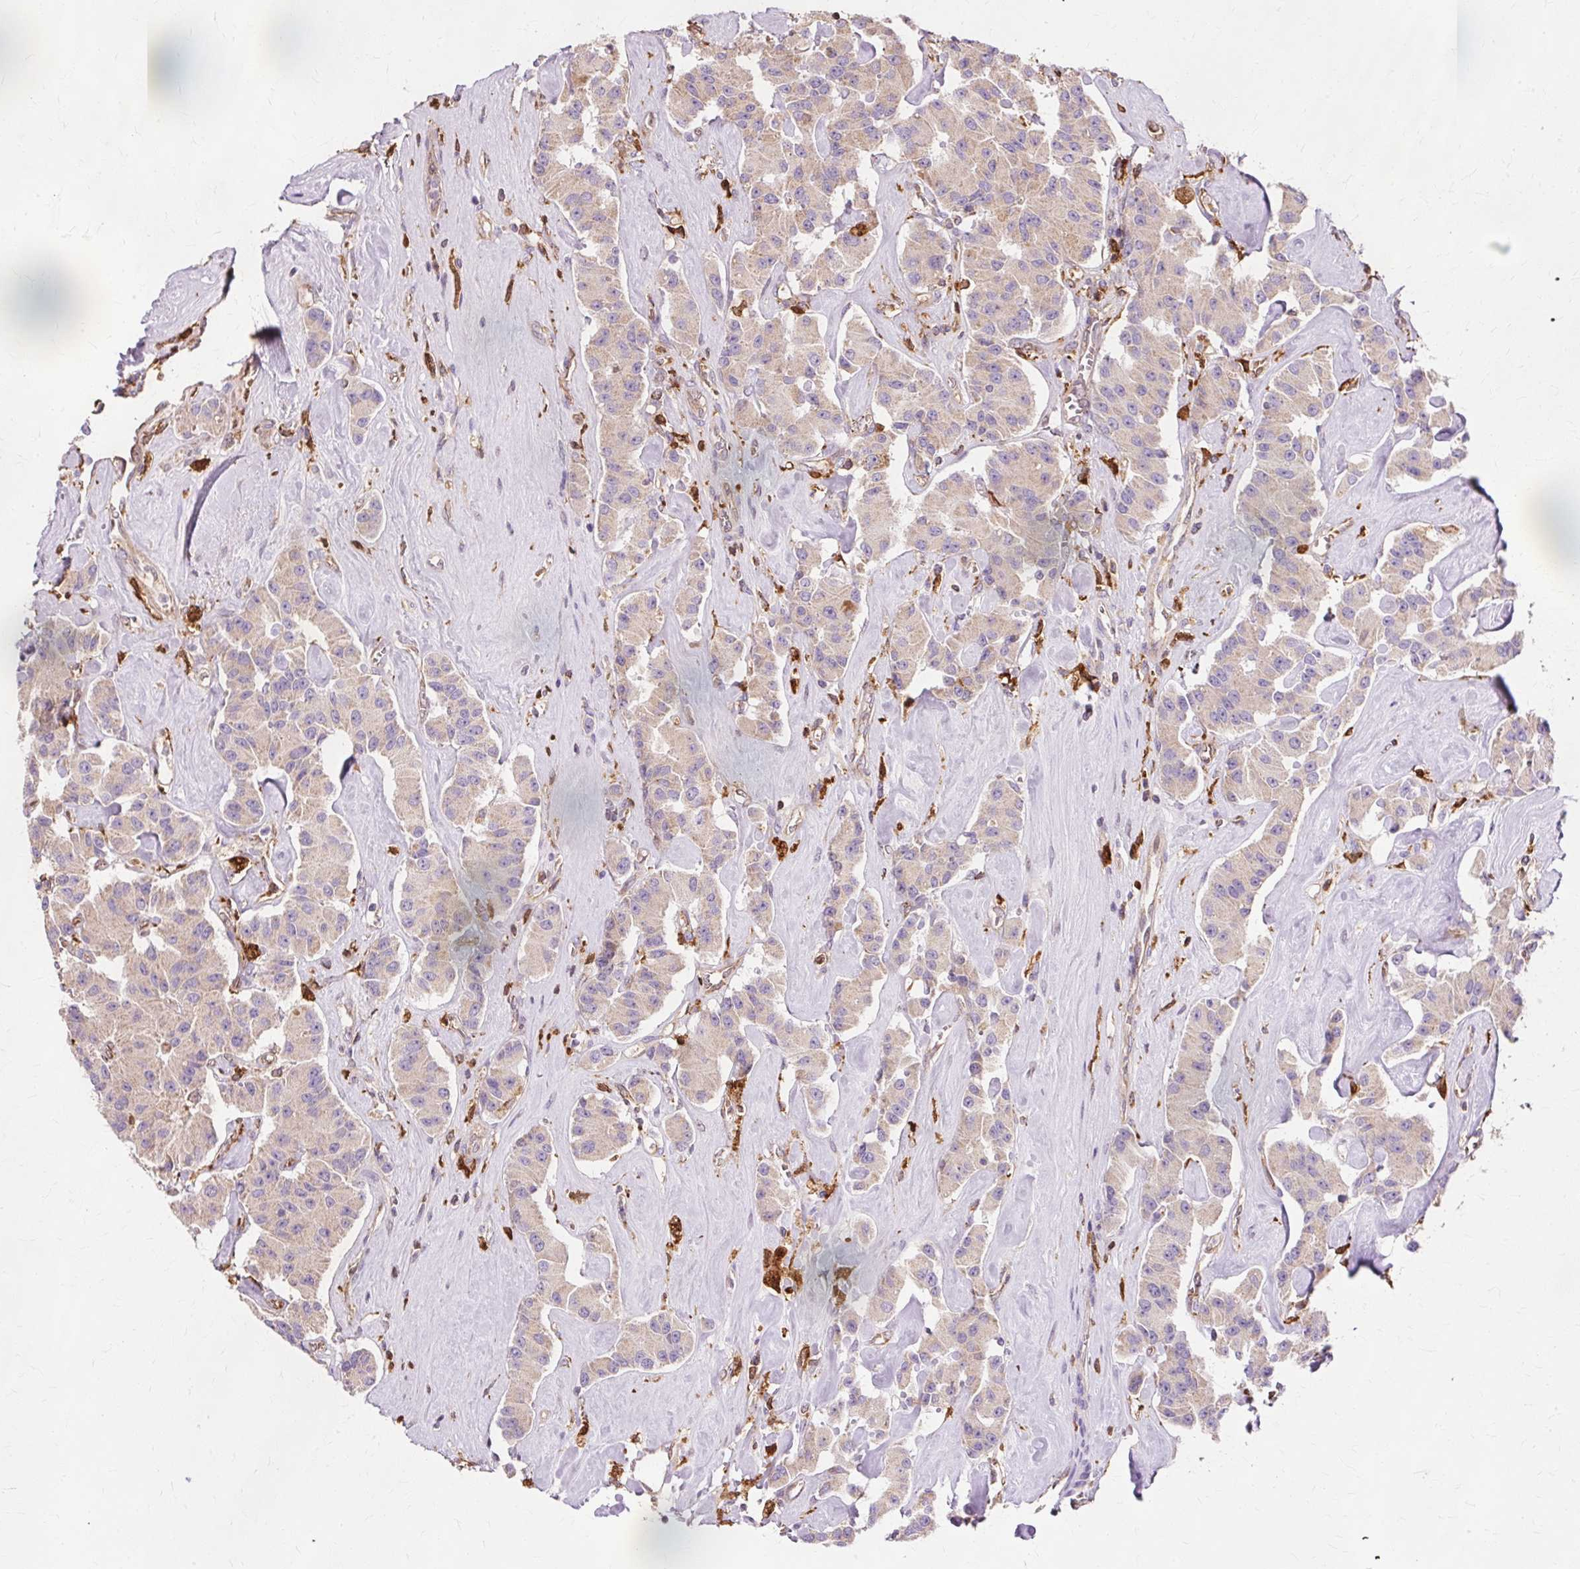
{"staining": {"intensity": "weak", "quantity": "25%-75%", "location": "cytoplasmic/membranous"}, "tissue": "carcinoid", "cell_type": "Tumor cells", "image_type": "cancer", "snomed": [{"axis": "morphology", "description": "Carcinoid, malignant, NOS"}, {"axis": "topography", "description": "Pancreas"}], "caption": "The histopathology image shows a brown stain indicating the presence of a protein in the cytoplasmic/membranous of tumor cells in carcinoid.", "gene": "GPX1", "patient": {"sex": "male", "age": 41}}